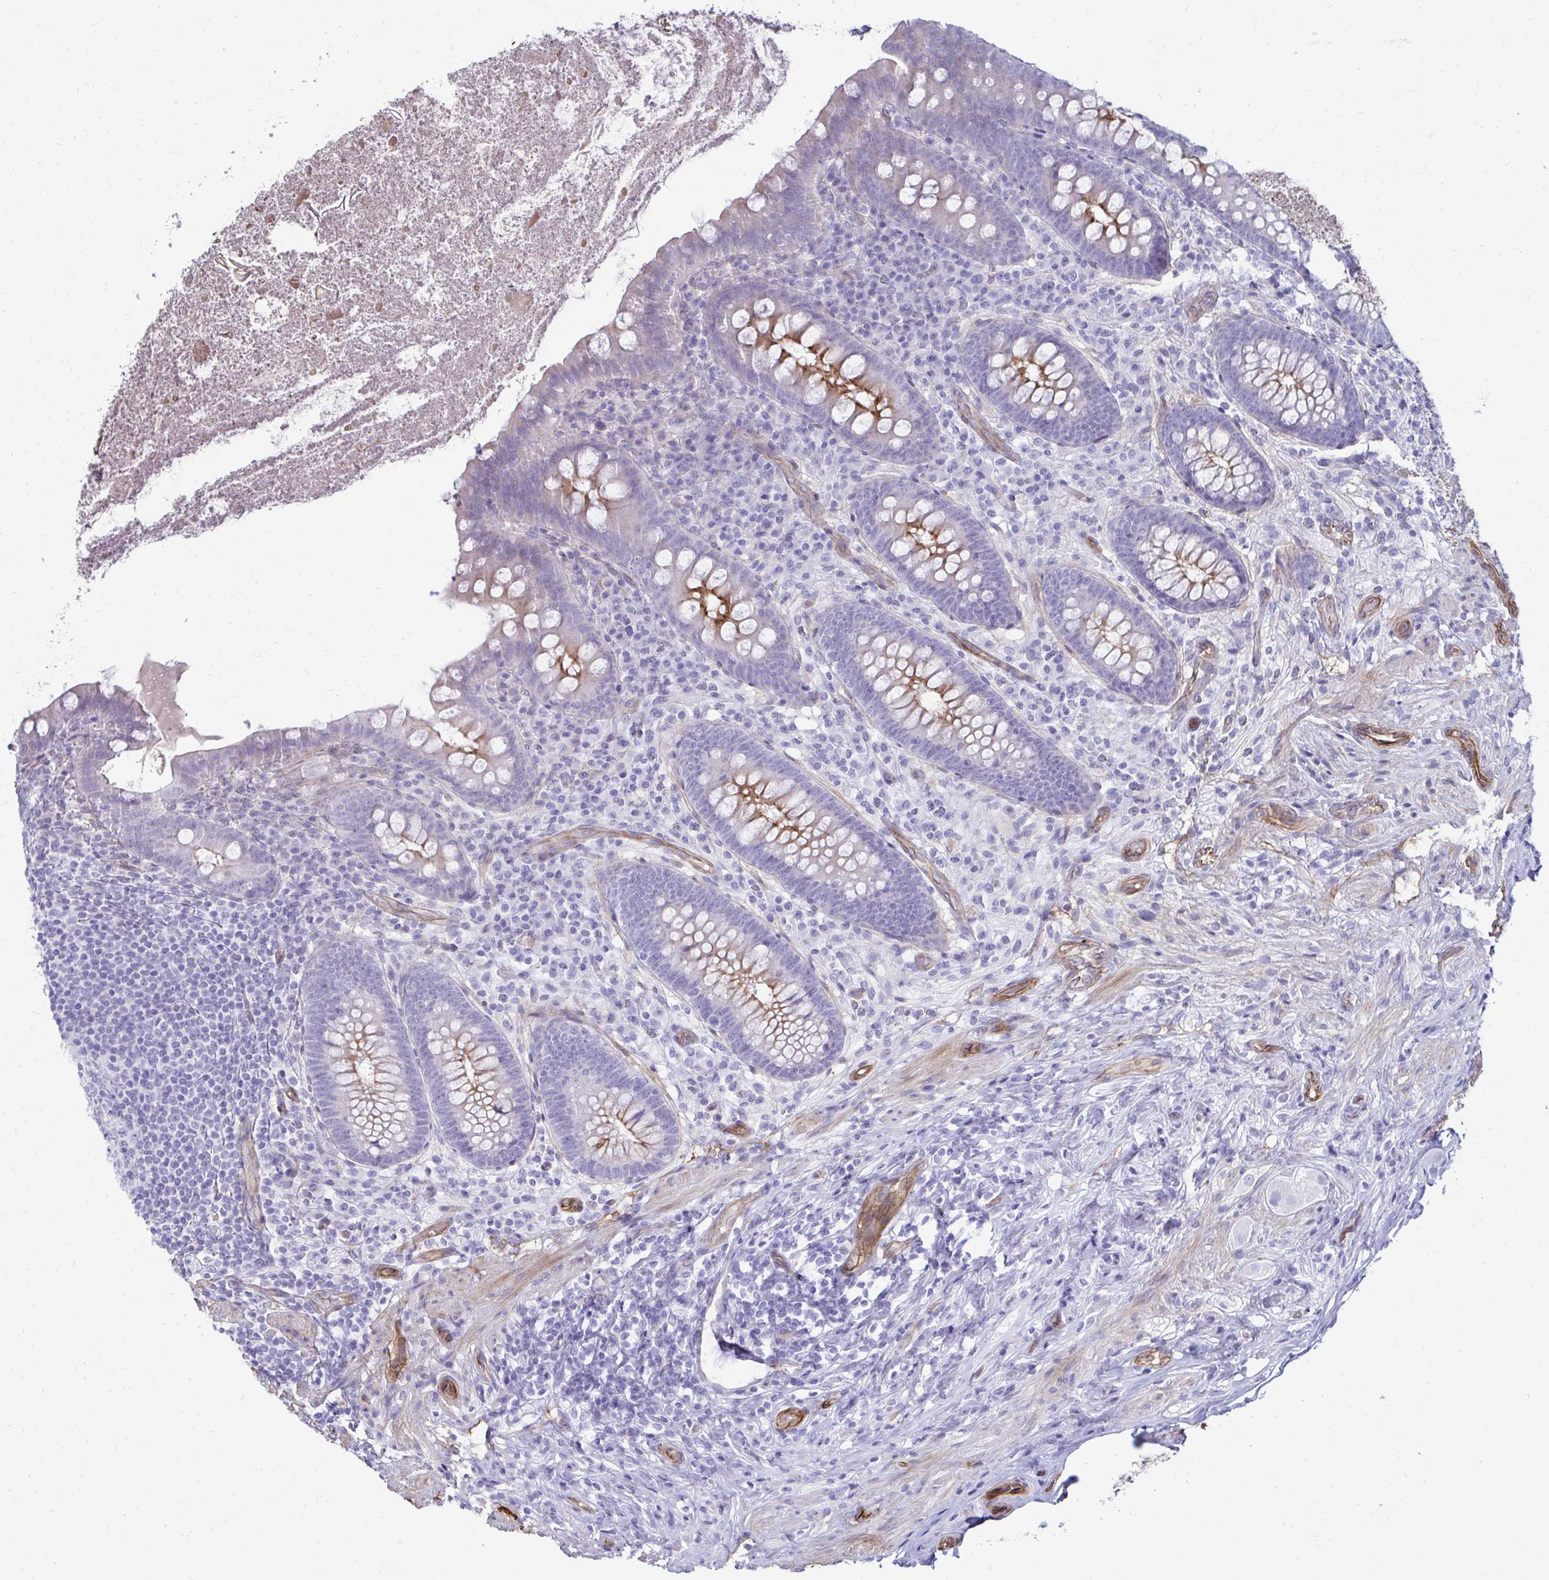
{"staining": {"intensity": "strong", "quantity": "<25%", "location": "cytoplasmic/membranous"}, "tissue": "appendix", "cell_type": "Glandular cells", "image_type": "normal", "snomed": [{"axis": "morphology", "description": "Normal tissue, NOS"}, {"axis": "topography", "description": "Appendix"}], "caption": "Immunohistochemistry histopathology image of normal human appendix stained for a protein (brown), which reveals medium levels of strong cytoplasmic/membranous positivity in approximately <25% of glandular cells.", "gene": "UBL3", "patient": {"sex": "male", "age": 71}}